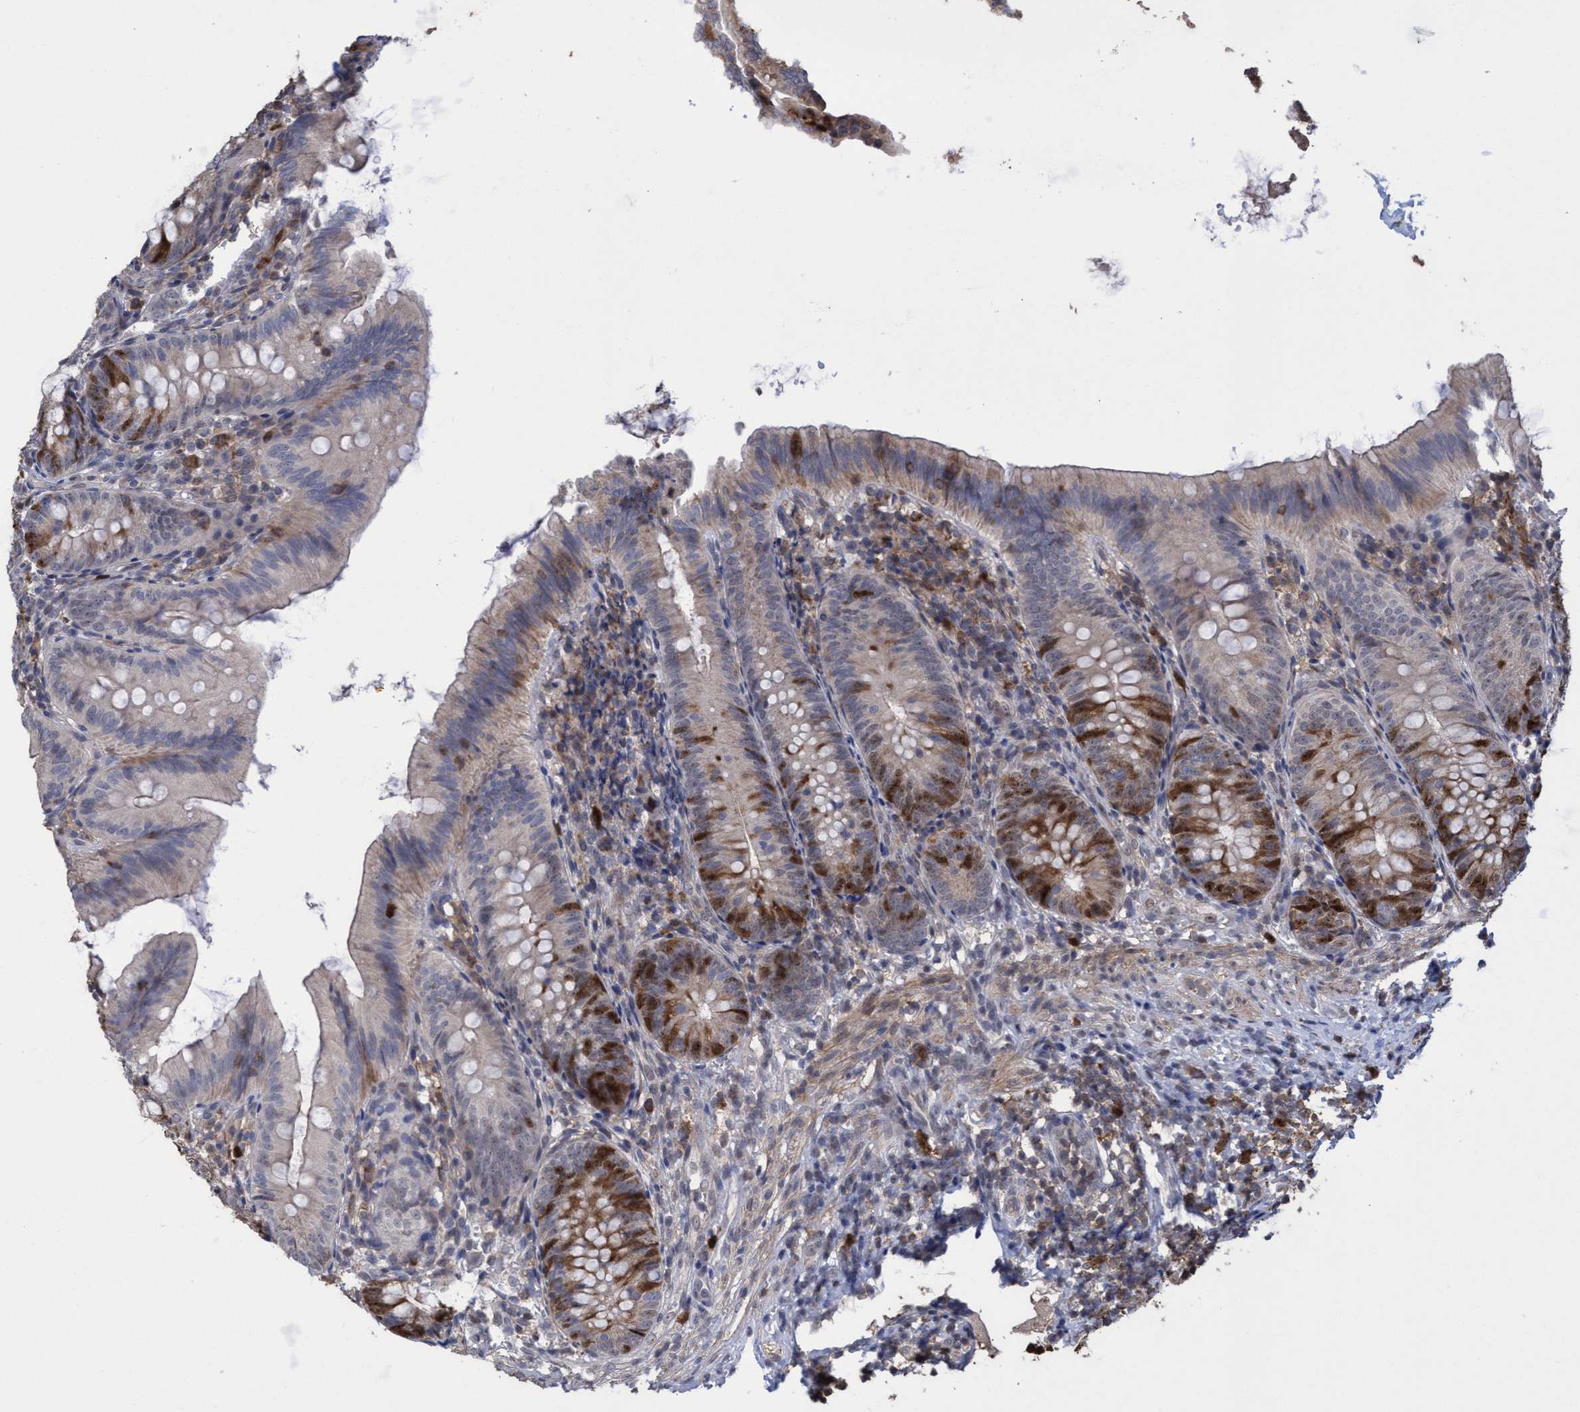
{"staining": {"intensity": "strong", "quantity": "<25%", "location": "cytoplasmic/membranous,nuclear"}, "tissue": "appendix", "cell_type": "Glandular cells", "image_type": "normal", "snomed": [{"axis": "morphology", "description": "Normal tissue, NOS"}, {"axis": "topography", "description": "Appendix"}], "caption": "Glandular cells show strong cytoplasmic/membranous,nuclear positivity in about <25% of cells in benign appendix.", "gene": "SLBP", "patient": {"sex": "male", "age": 1}}